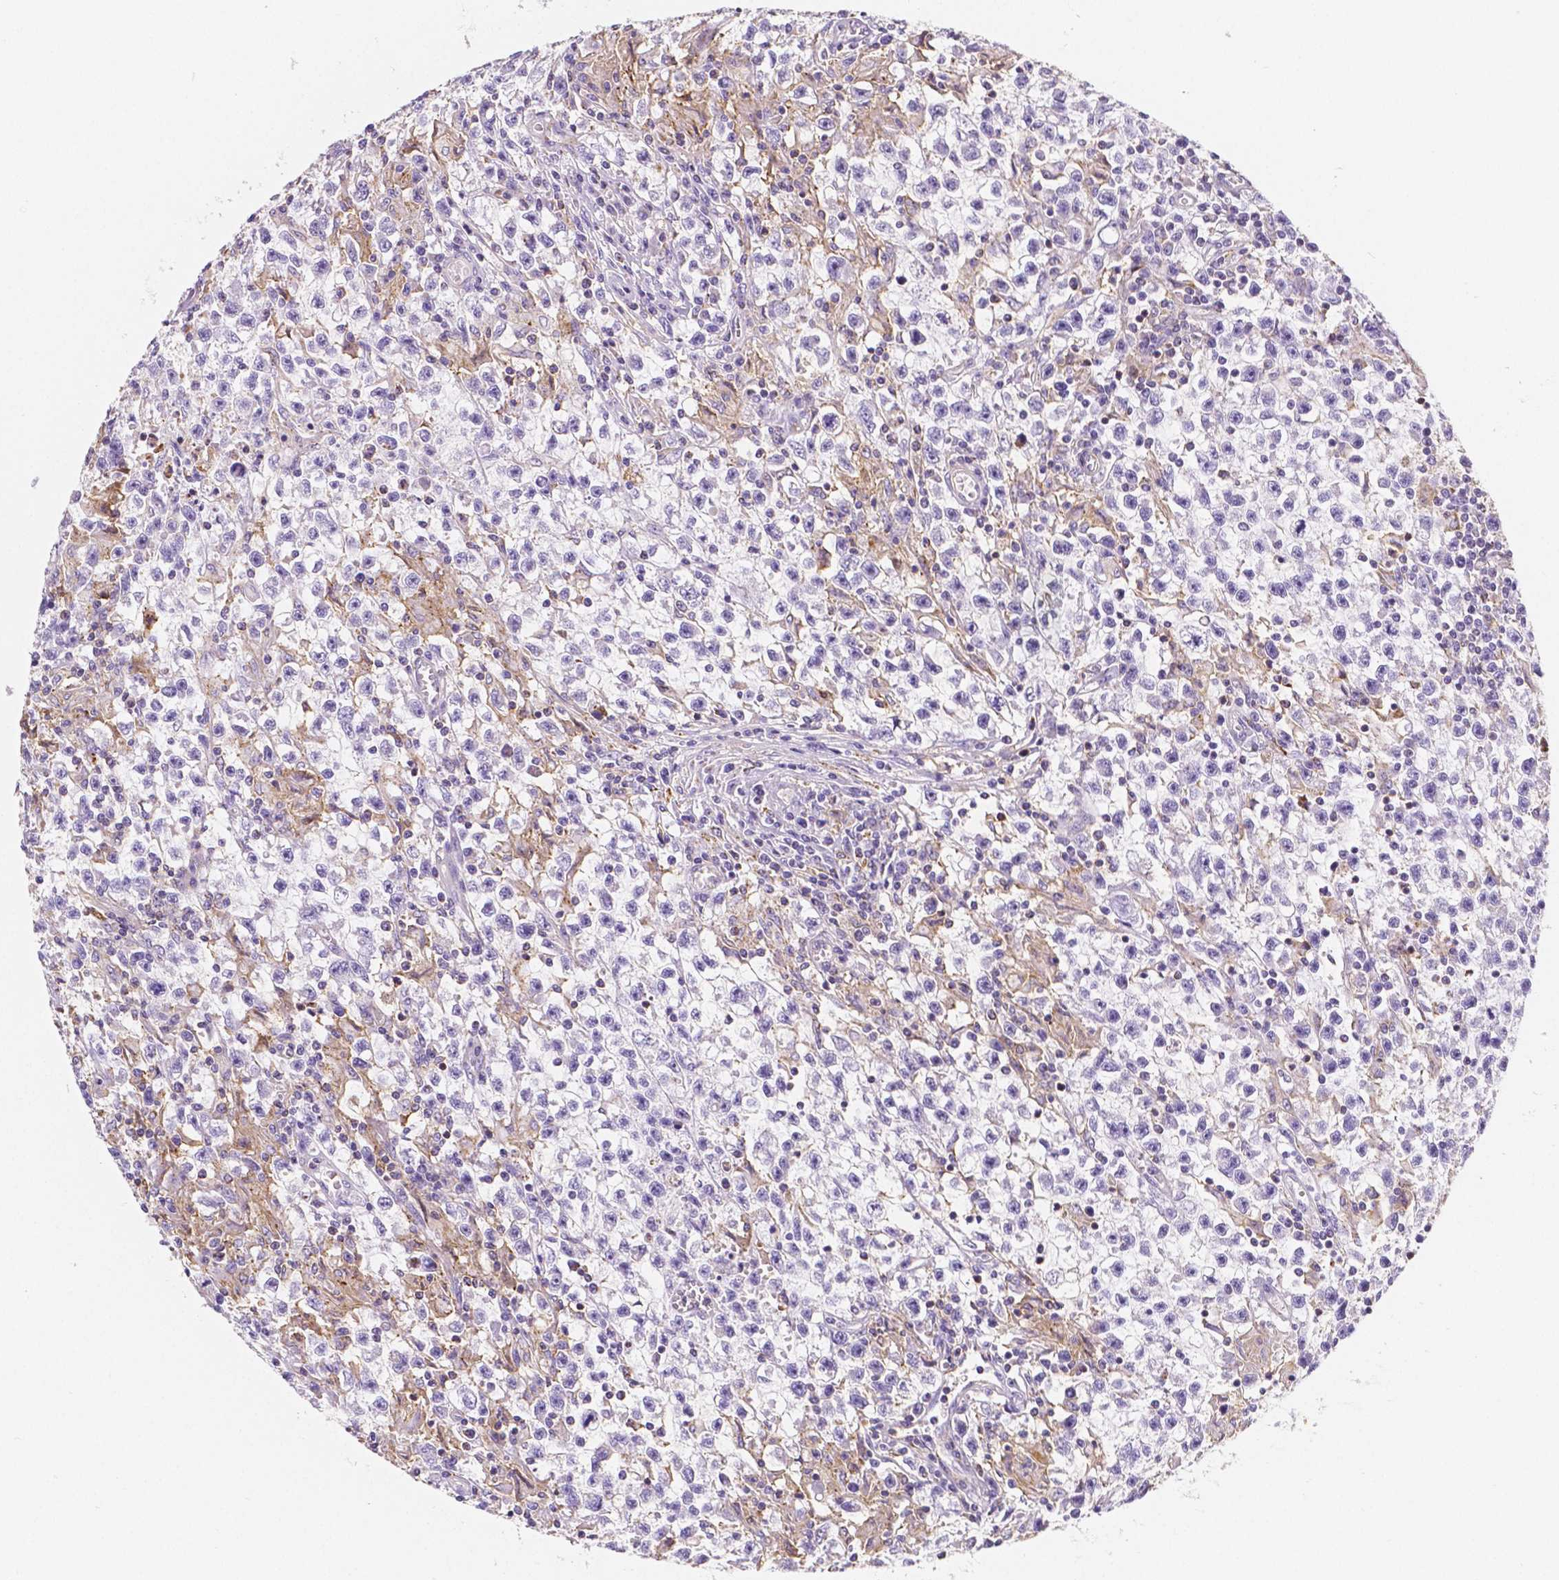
{"staining": {"intensity": "negative", "quantity": "none", "location": "none"}, "tissue": "testis cancer", "cell_type": "Tumor cells", "image_type": "cancer", "snomed": [{"axis": "morphology", "description": "Seminoma, NOS"}, {"axis": "topography", "description": "Testis"}], "caption": "IHC histopathology image of human seminoma (testis) stained for a protein (brown), which reveals no expression in tumor cells. (DAB (3,3'-diaminobenzidine) immunohistochemistry visualized using brightfield microscopy, high magnification).", "gene": "GABRD", "patient": {"sex": "male", "age": 31}}